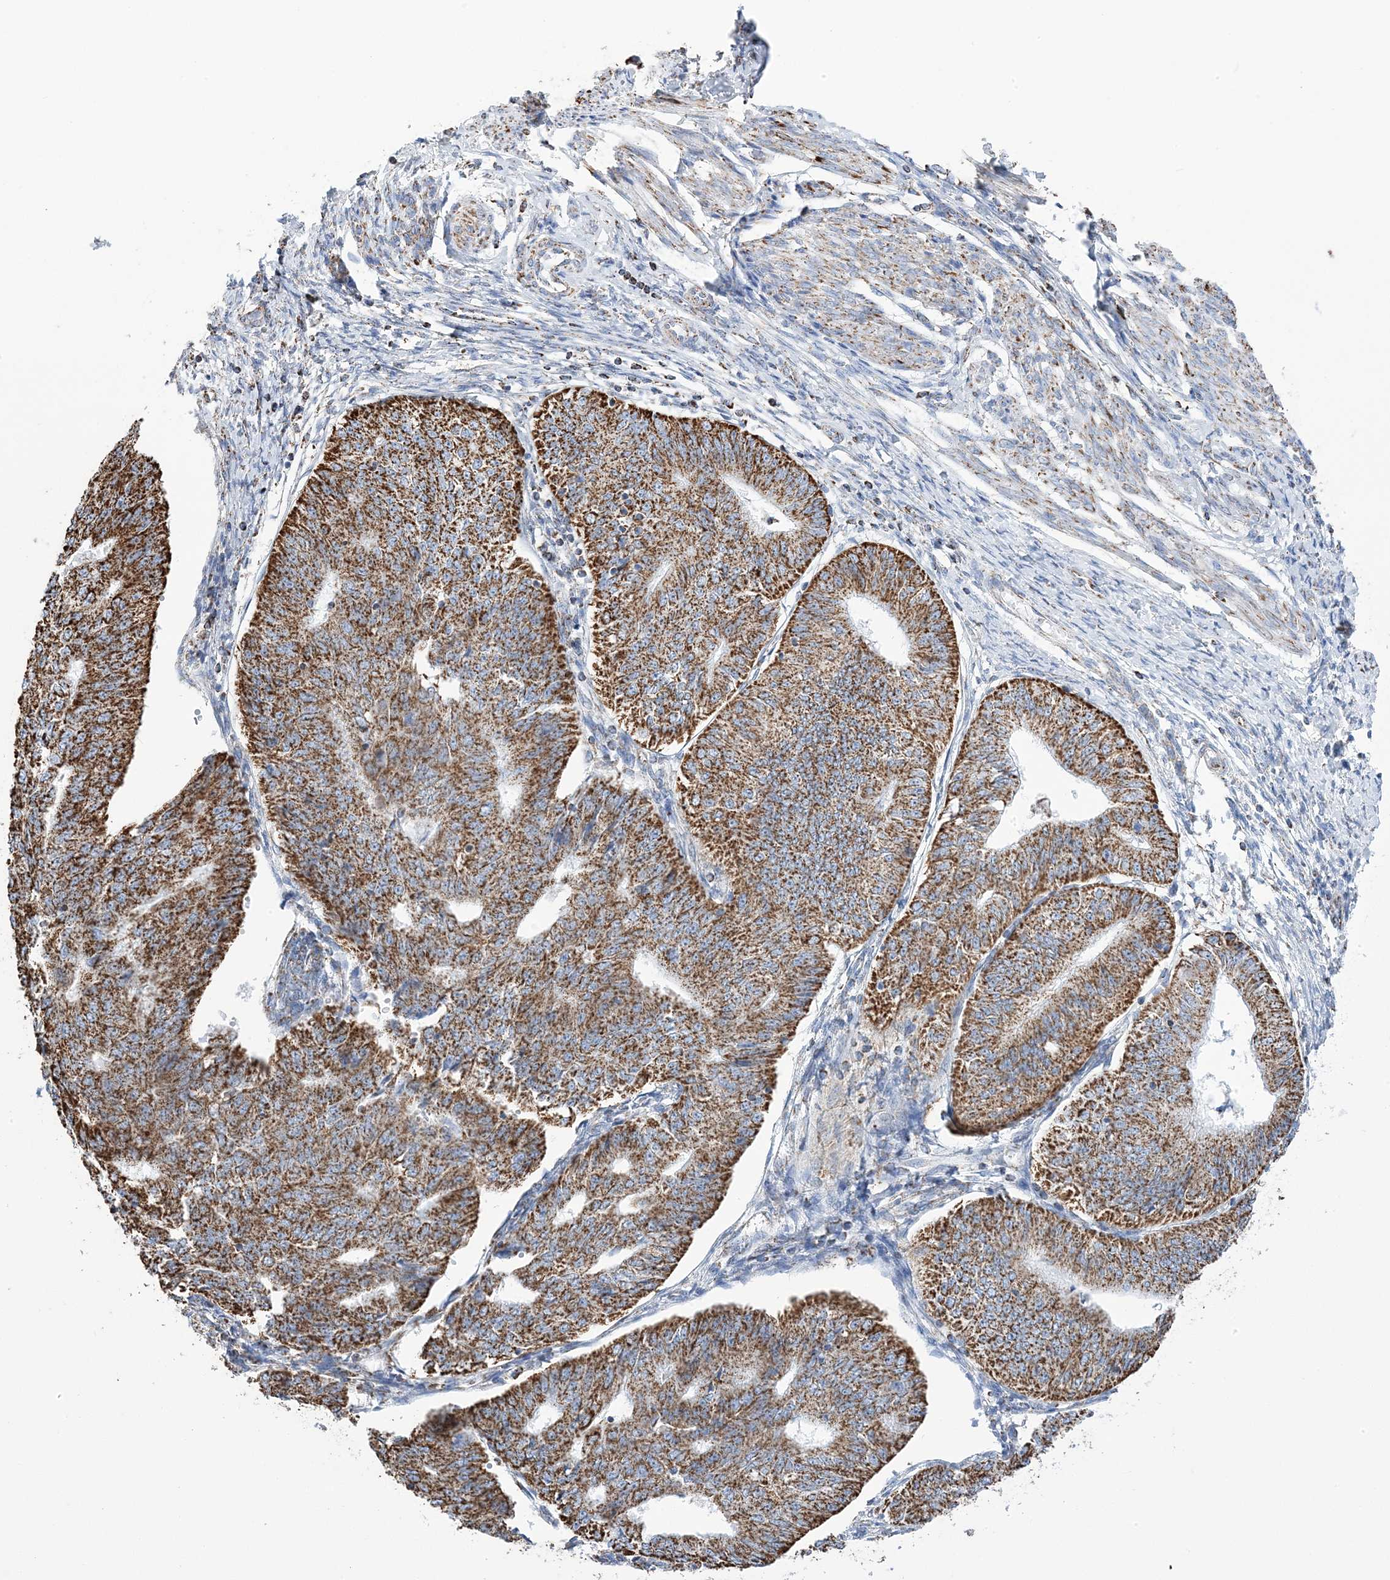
{"staining": {"intensity": "moderate", "quantity": ">75%", "location": "cytoplasmic/membranous"}, "tissue": "endometrial cancer", "cell_type": "Tumor cells", "image_type": "cancer", "snomed": [{"axis": "morphology", "description": "Adenocarcinoma, NOS"}, {"axis": "topography", "description": "Endometrium"}], "caption": "Immunohistochemistry histopathology image of neoplastic tissue: human endometrial cancer (adenocarcinoma) stained using IHC reveals medium levels of moderate protein expression localized specifically in the cytoplasmic/membranous of tumor cells, appearing as a cytoplasmic/membranous brown color.", "gene": "GTPBP8", "patient": {"sex": "female", "age": 32}}